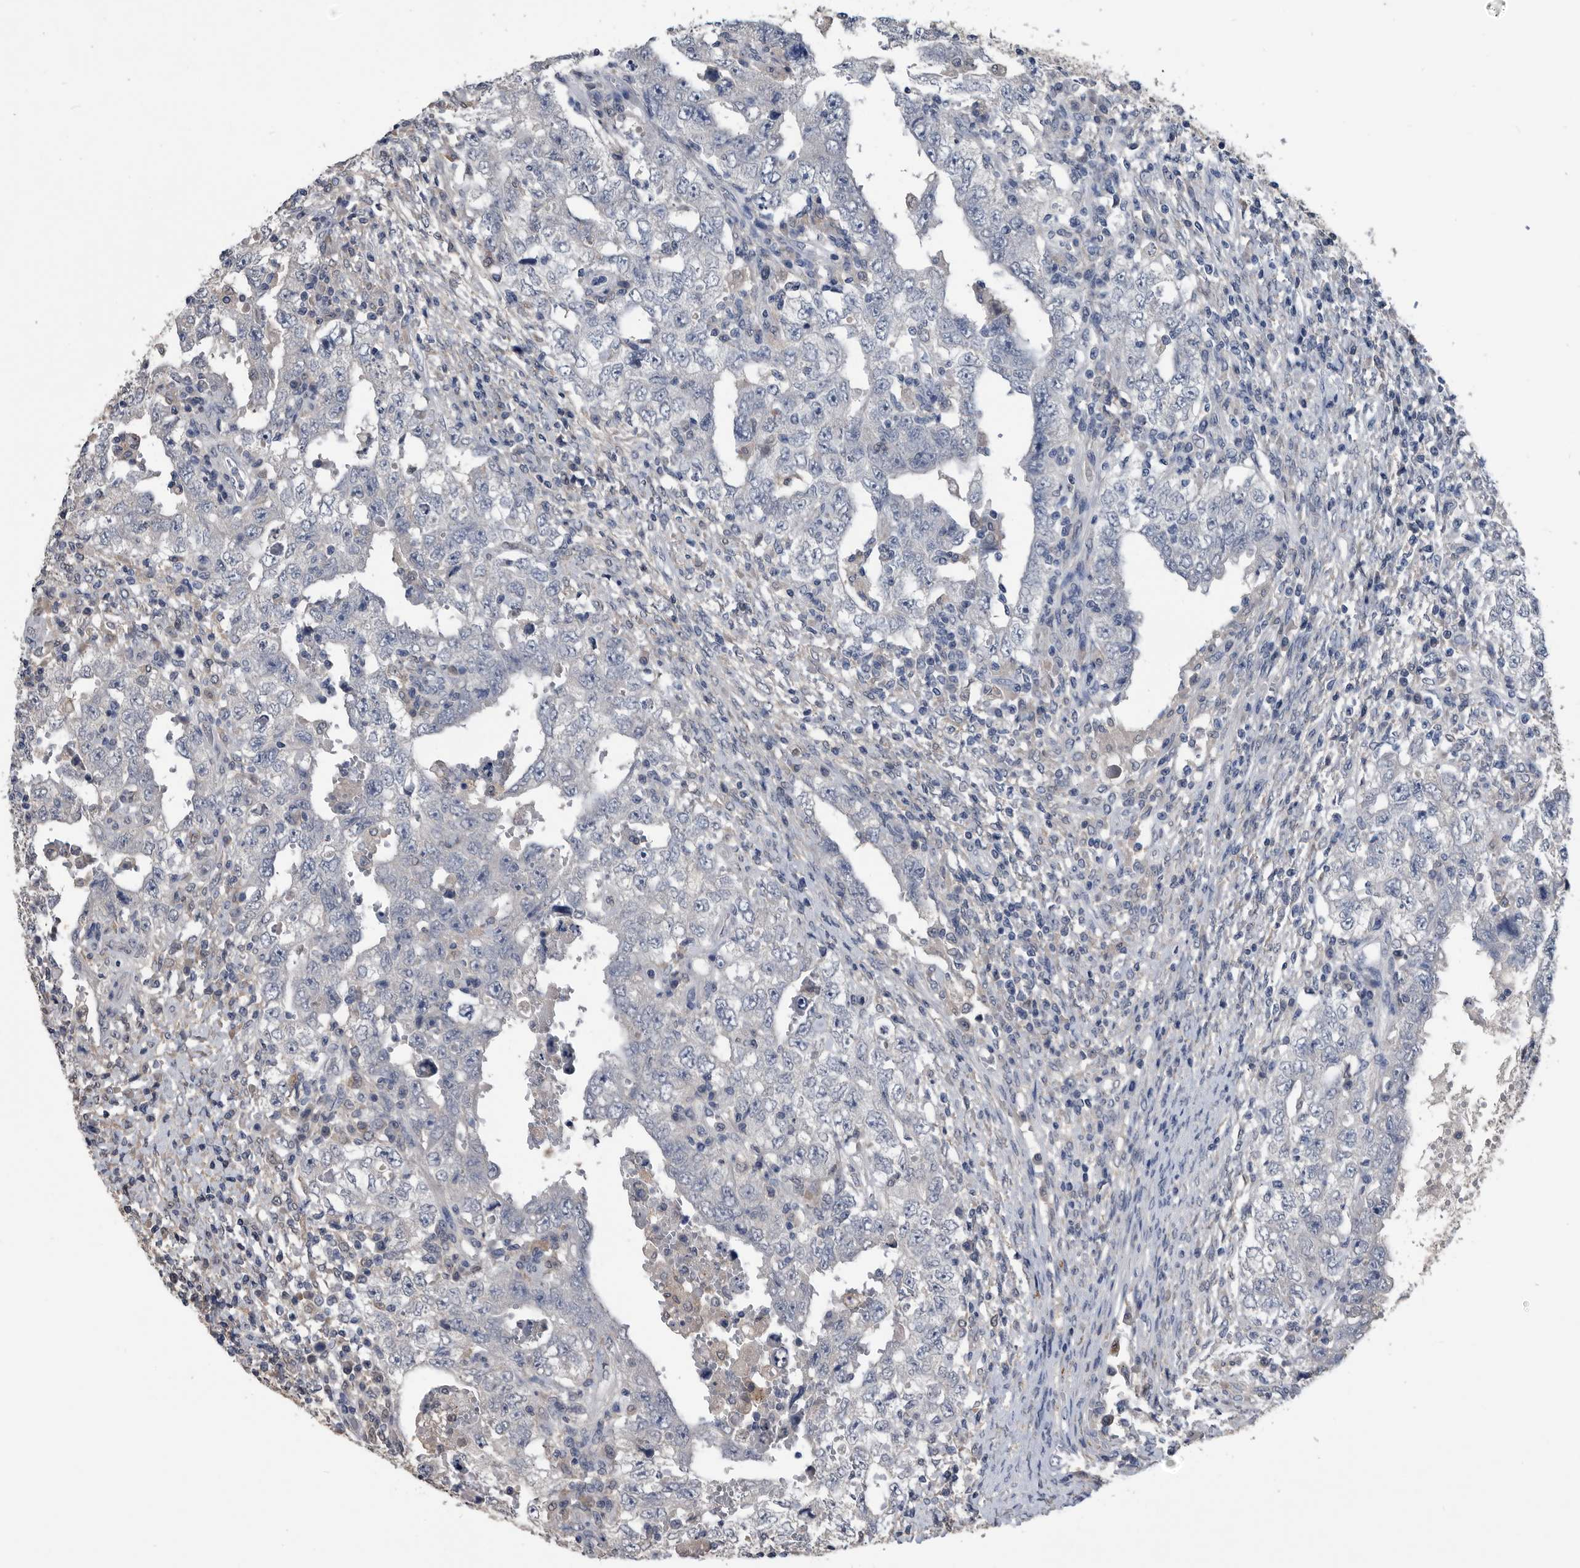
{"staining": {"intensity": "negative", "quantity": "none", "location": "none"}, "tissue": "testis cancer", "cell_type": "Tumor cells", "image_type": "cancer", "snomed": [{"axis": "morphology", "description": "Carcinoma, Embryonal, NOS"}, {"axis": "topography", "description": "Testis"}], "caption": "Protein analysis of testis cancer displays no significant positivity in tumor cells.", "gene": "PDXK", "patient": {"sex": "male", "age": 26}}